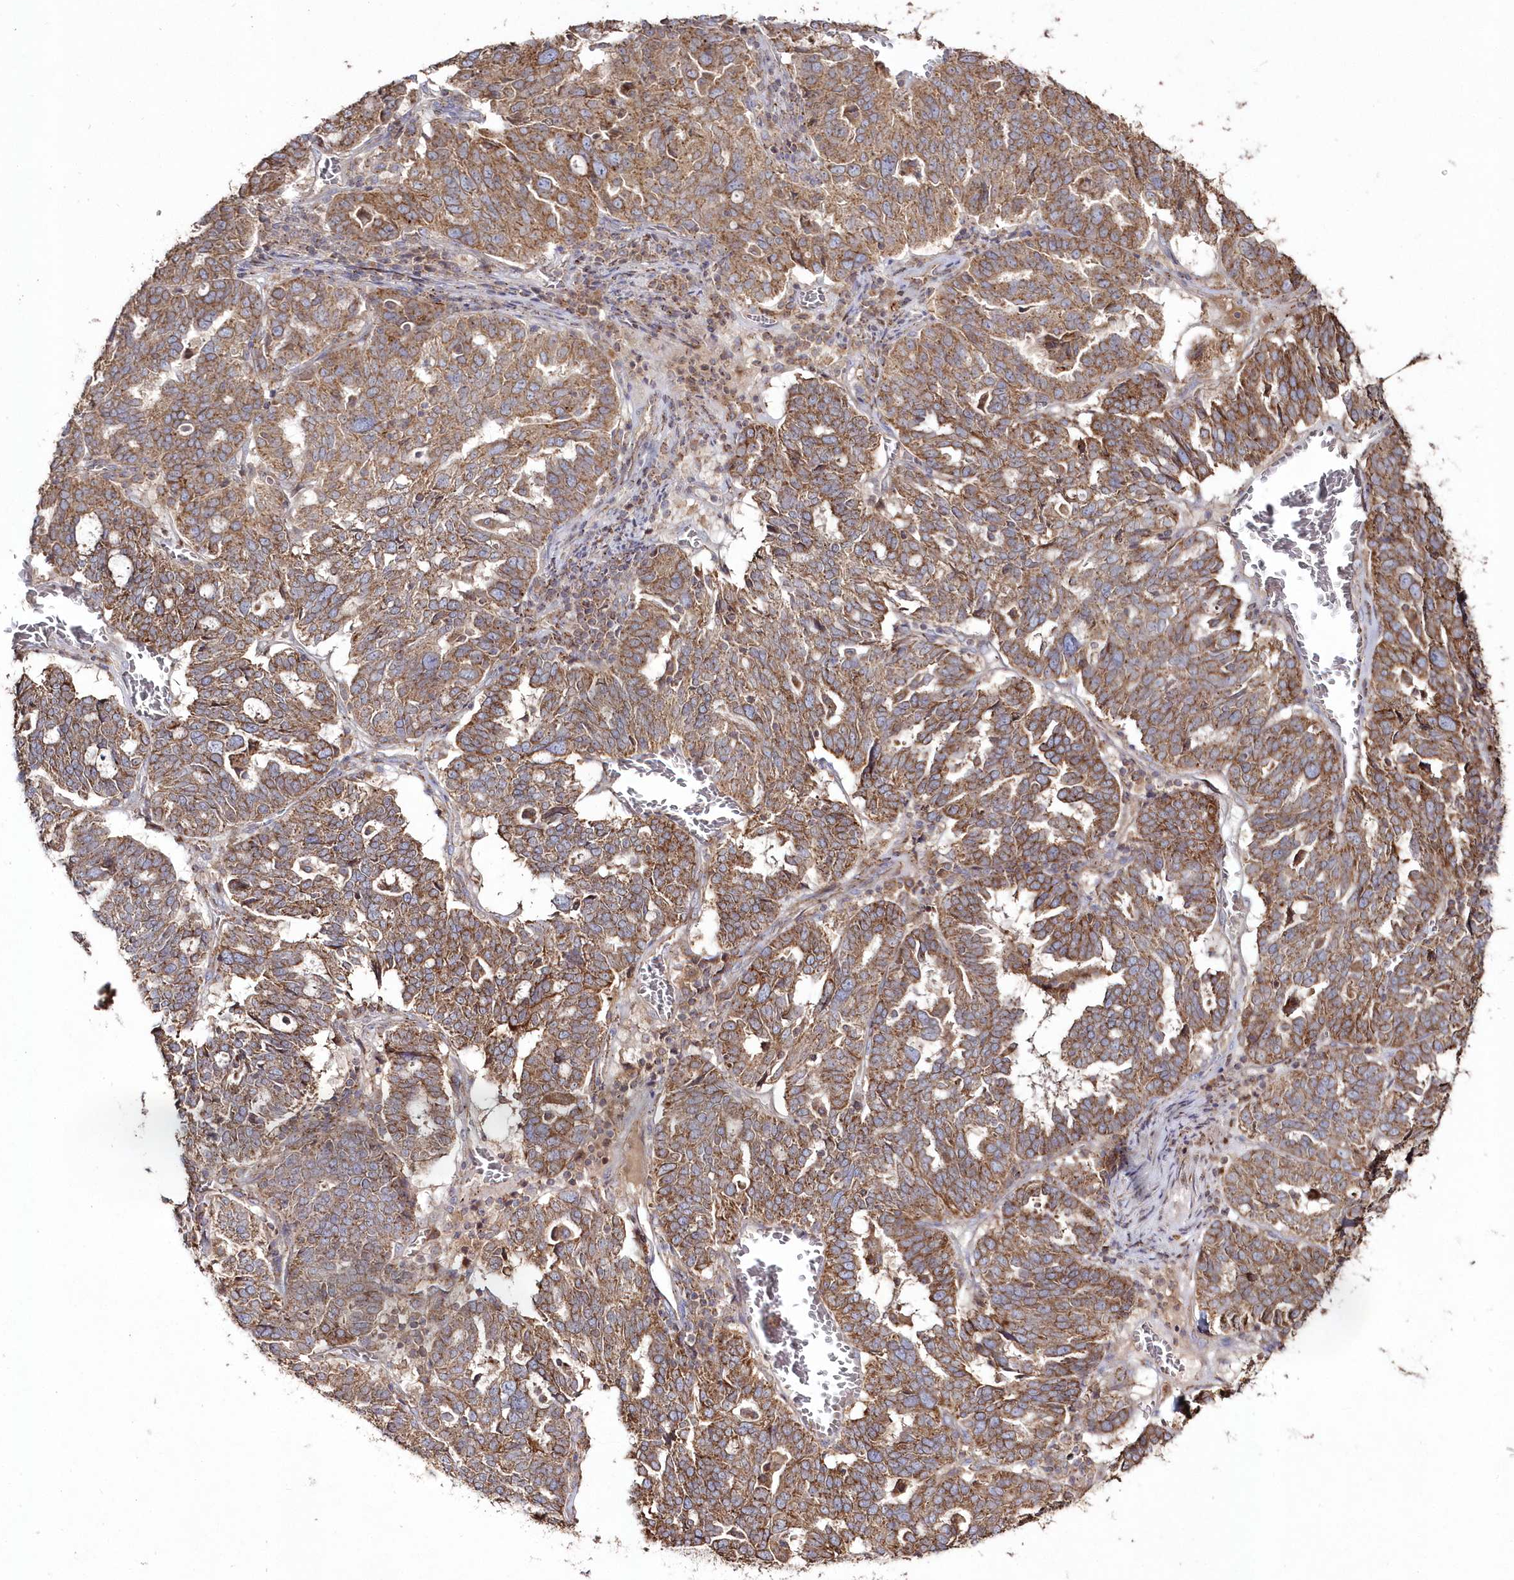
{"staining": {"intensity": "moderate", "quantity": ">75%", "location": "cytoplasmic/membranous"}, "tissue": "ovarian cancer", "cell_type": "Tumor cells", "image_type": "cancer", "snomed": [{"axis": "morphology", "description": "Cystadenocarcinoma, serous, NOS"}, {"axis": "topography", "description": "Ovary"}], "caption": "Immunohistochemical staining of human ovarian serous cystadenocarcinoma shows moderate cytoplasmic/membranous protein positivity in about >75% of tumor cells.", "gene": "ARSB", "patient": {"sex": "female", "age": 59}}